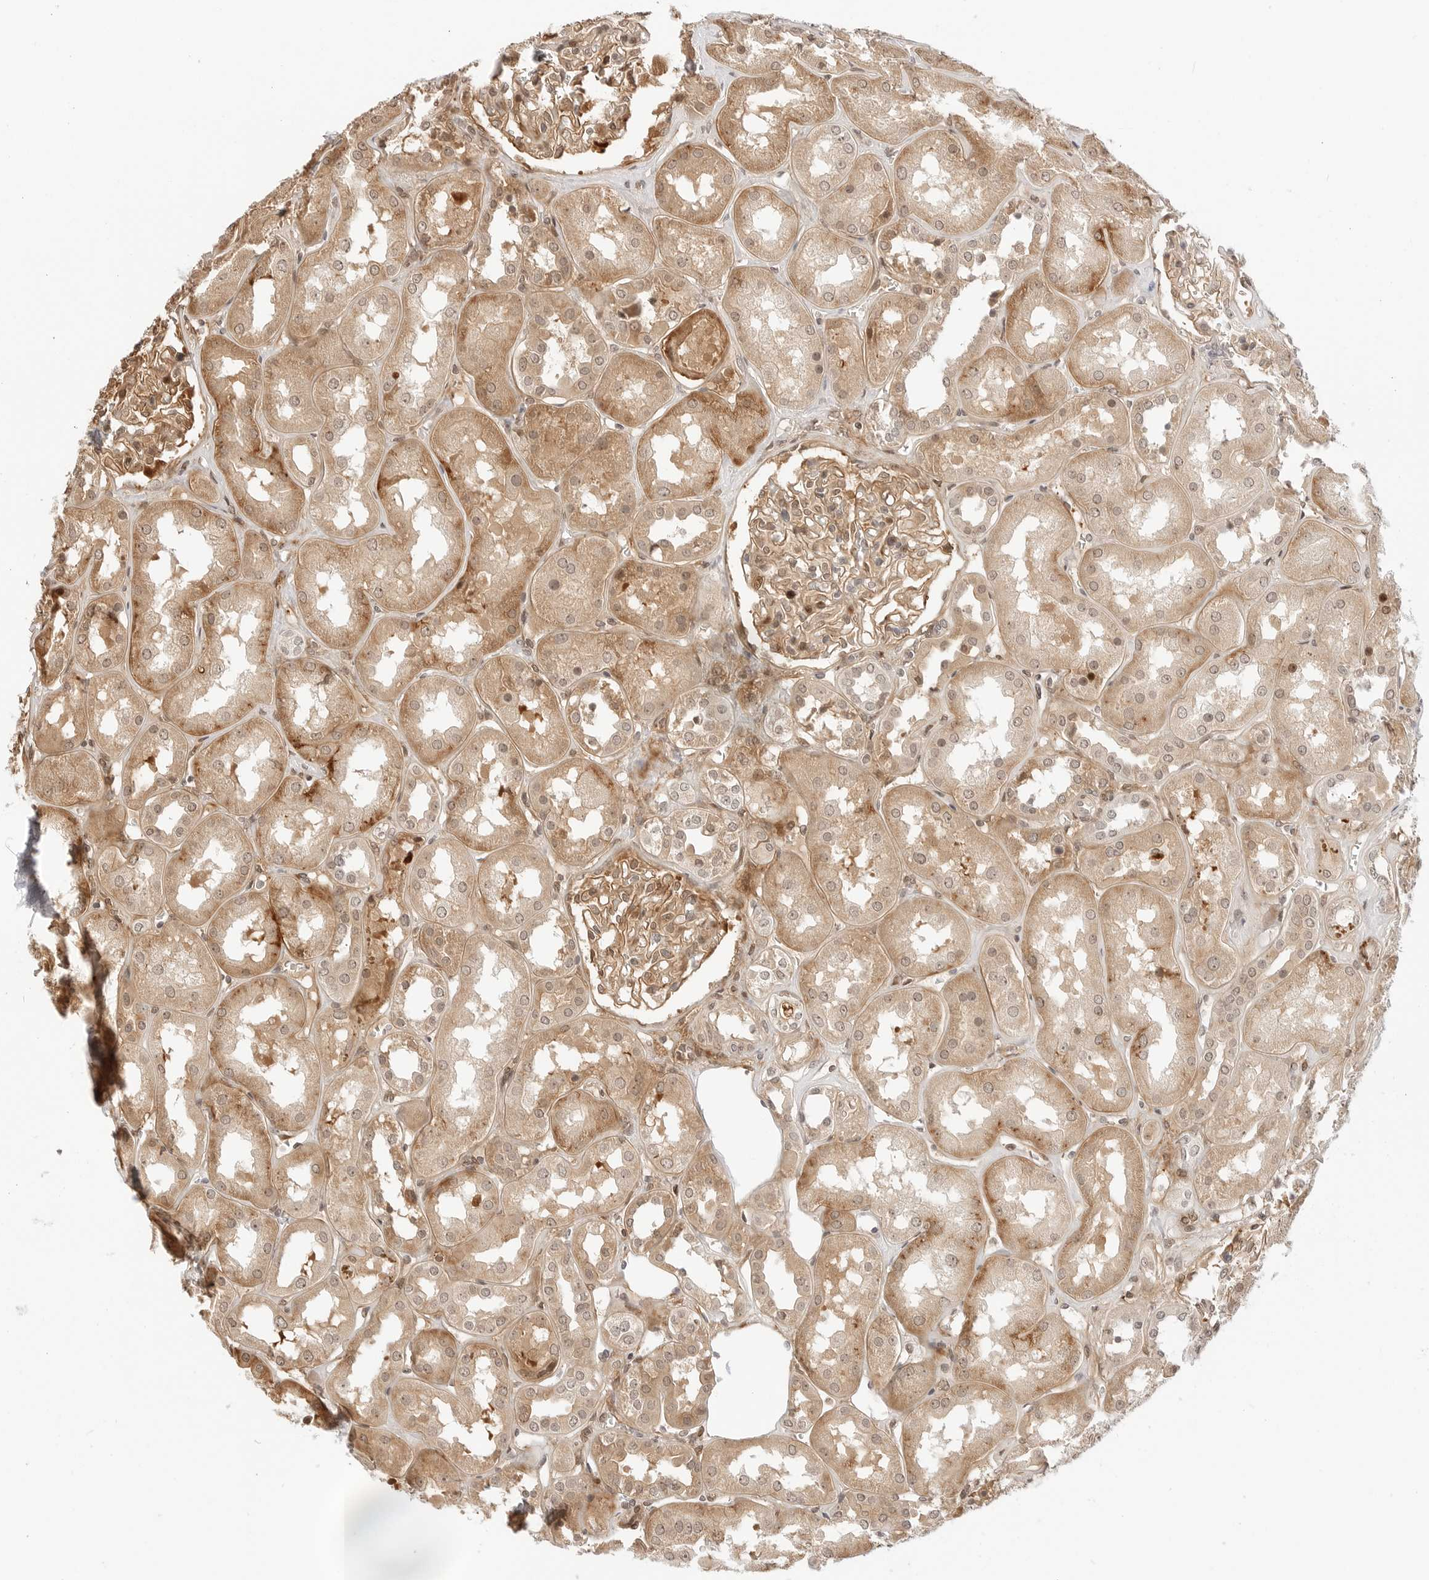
{"staining": {"intensity": "moderate", "quantity": ">75%", "location": "cytoplasmic/membranous,nuclear"}, "tissue": "kidney", "cell_type": "Cells in glomeruli", "image_type": "normal", "snomed": [{"axis": "morphology", "description": "Normal tissue, NOS"}, {"axis": "topography", "description": "Kidney"}], "caption": "Kidney was stained to show a protein in brown. There is medium levels of moderate cytoplasmic/membranous,nuclear positivity in approximately >75% of cells in glomeruli.", "gene": "GEM", "patient": {"sex": "male", "age": 70}}